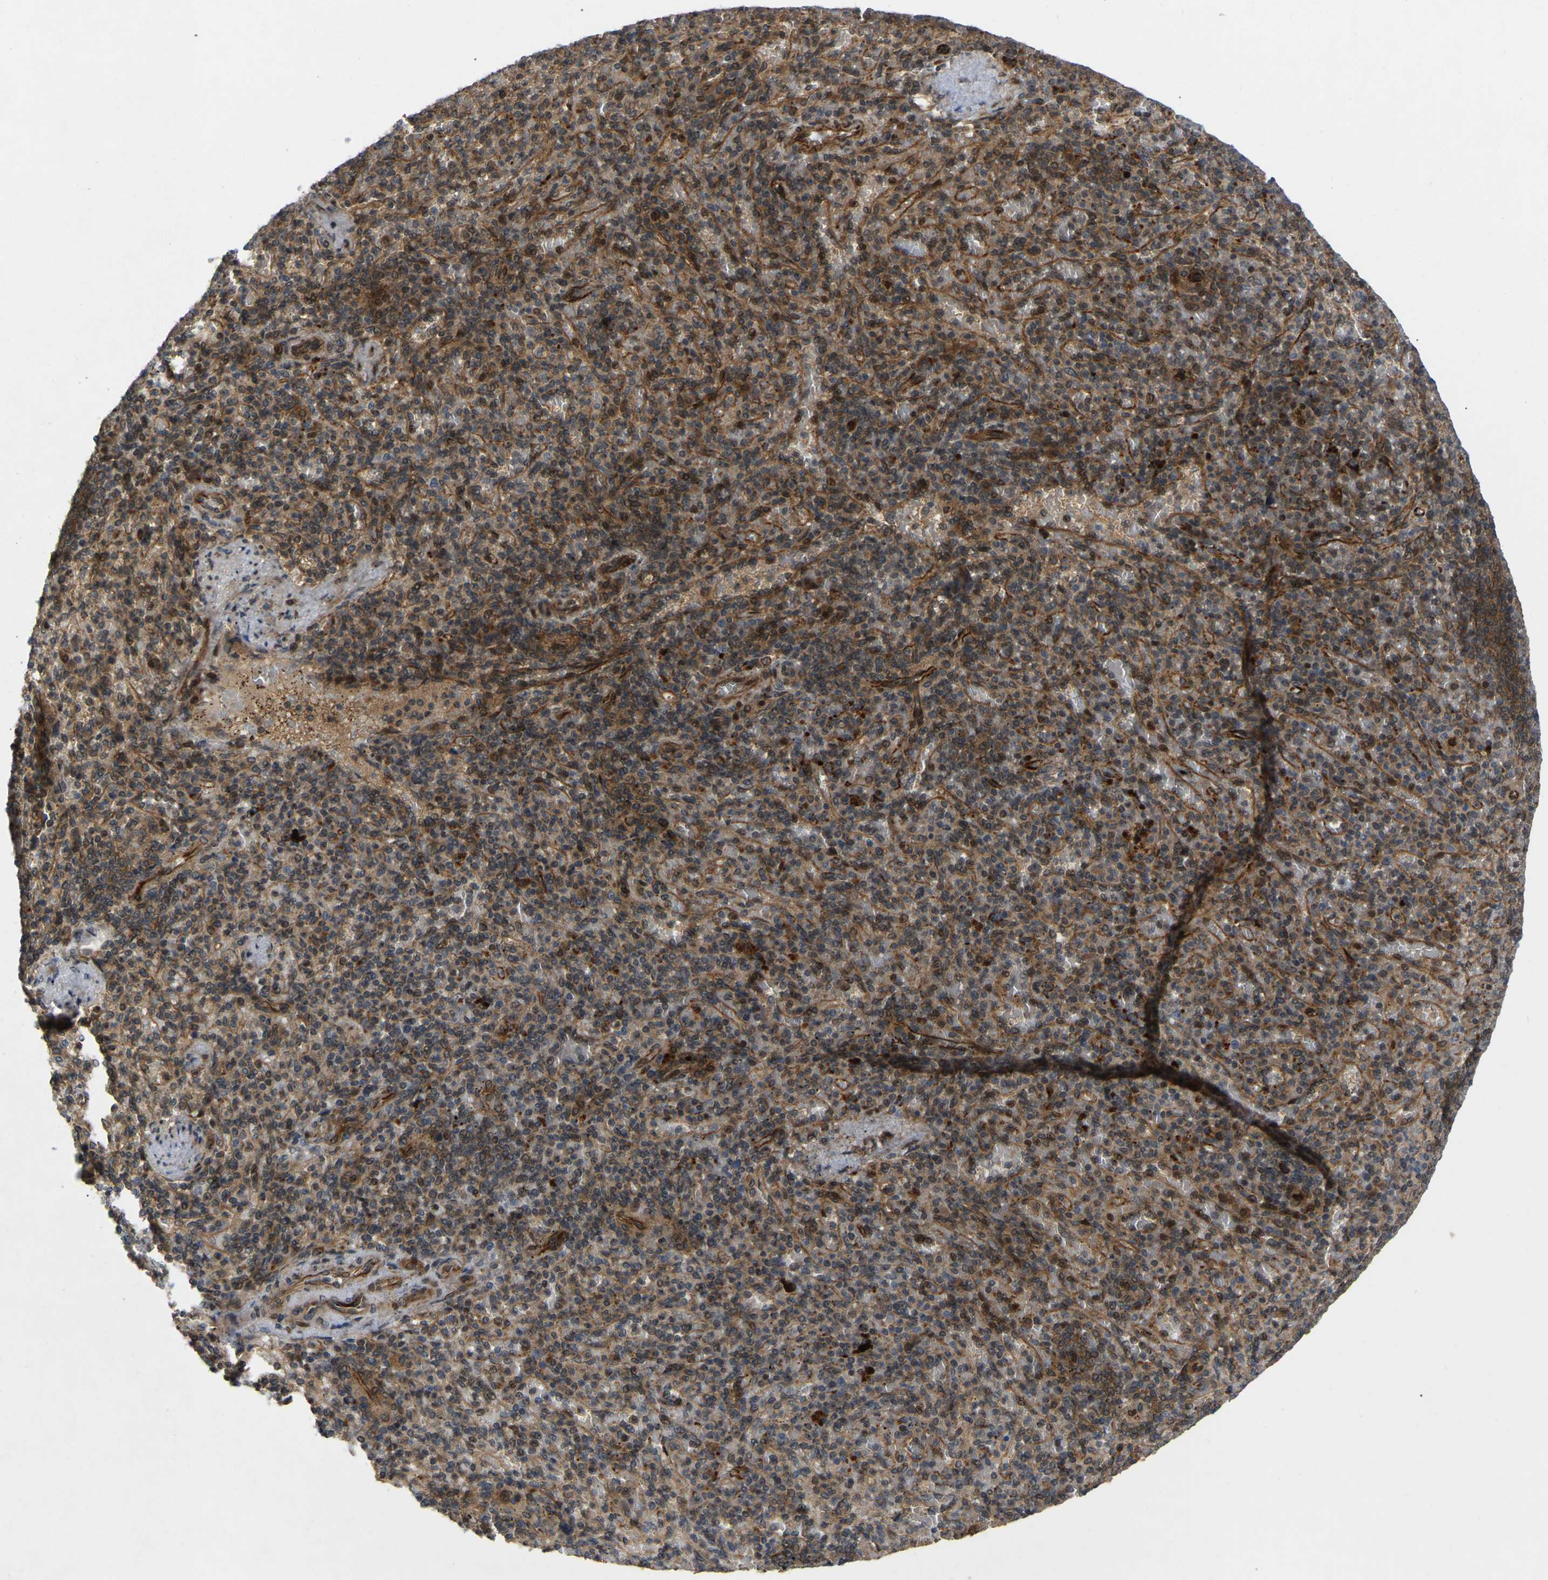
{"staining": {"intensity": "moderate", "quantity": ">75%", "location": "cytoplasmic/membranous,nuclear"}, "tissue": "spleen", "cell_type": "Cells in red pulp", "image_type": "normal", "snomed": [{"axis": "morphology", "description": "Normal tissue, NOS"}, {"axis": "topography", "description": "Spleen"}], "caption": "Cells in red pulp reveal moderate cytoplasmic/membranous,nuclear staining in about >75% of cells in normal spleen. (IHC, brightfield microscopy, high magnification).", "gene": "KIAA1549", "patient": {"sex": "female", "age": 74}}